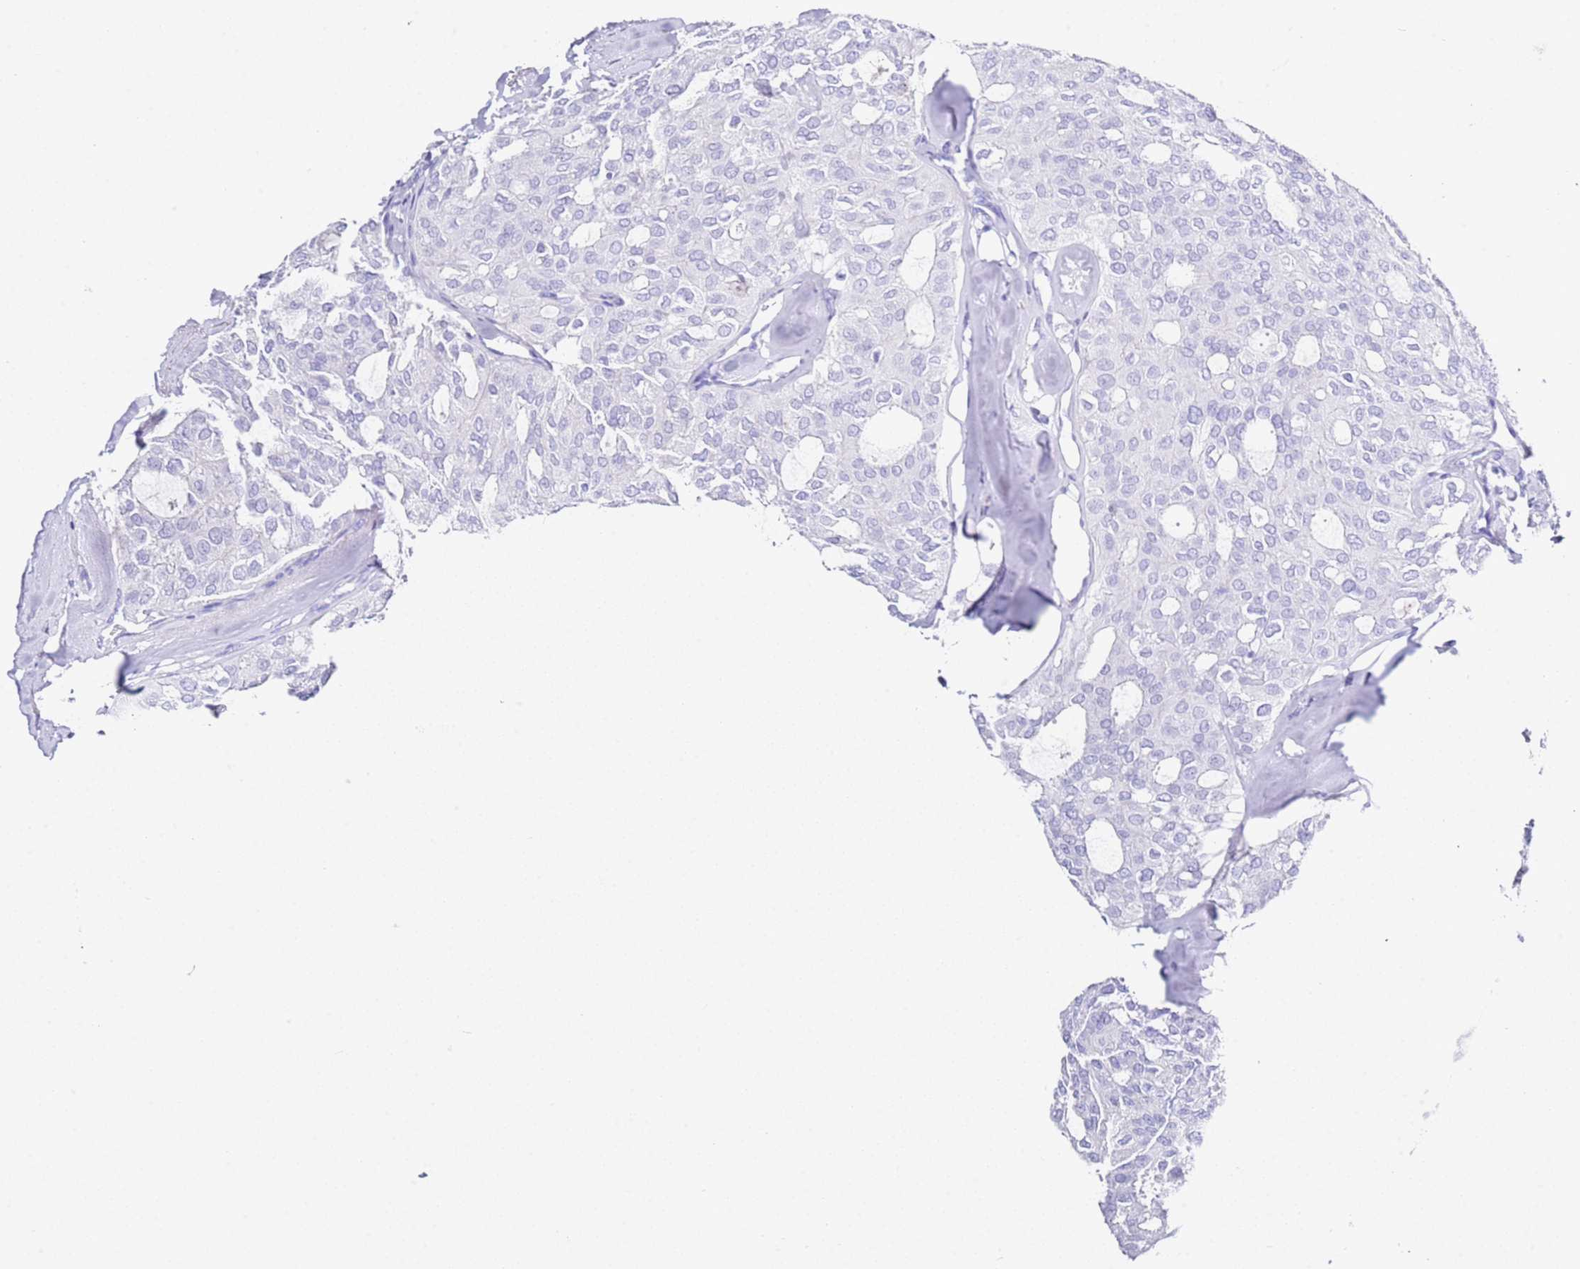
{"staining": {"intensity": "negative", "quantity": "none", "location": "none"}, "tissue": "thyroid cancer", "cell_type": "Tumor cells", "image_type": "cancer", "snomed": [{"axis": "morphology", "description": "Follicular adenoma carcinoma, NOS"}, {"axis": "topography", "description": "Thyroid gland"}], "caption": "Follicular adenoma carcinoma (thyroid) was stained to show a protein in brown. There is no significant expression in tumor cells.", "gene": "PTBP2", "patient": {"sex": "male", "age": 75}}